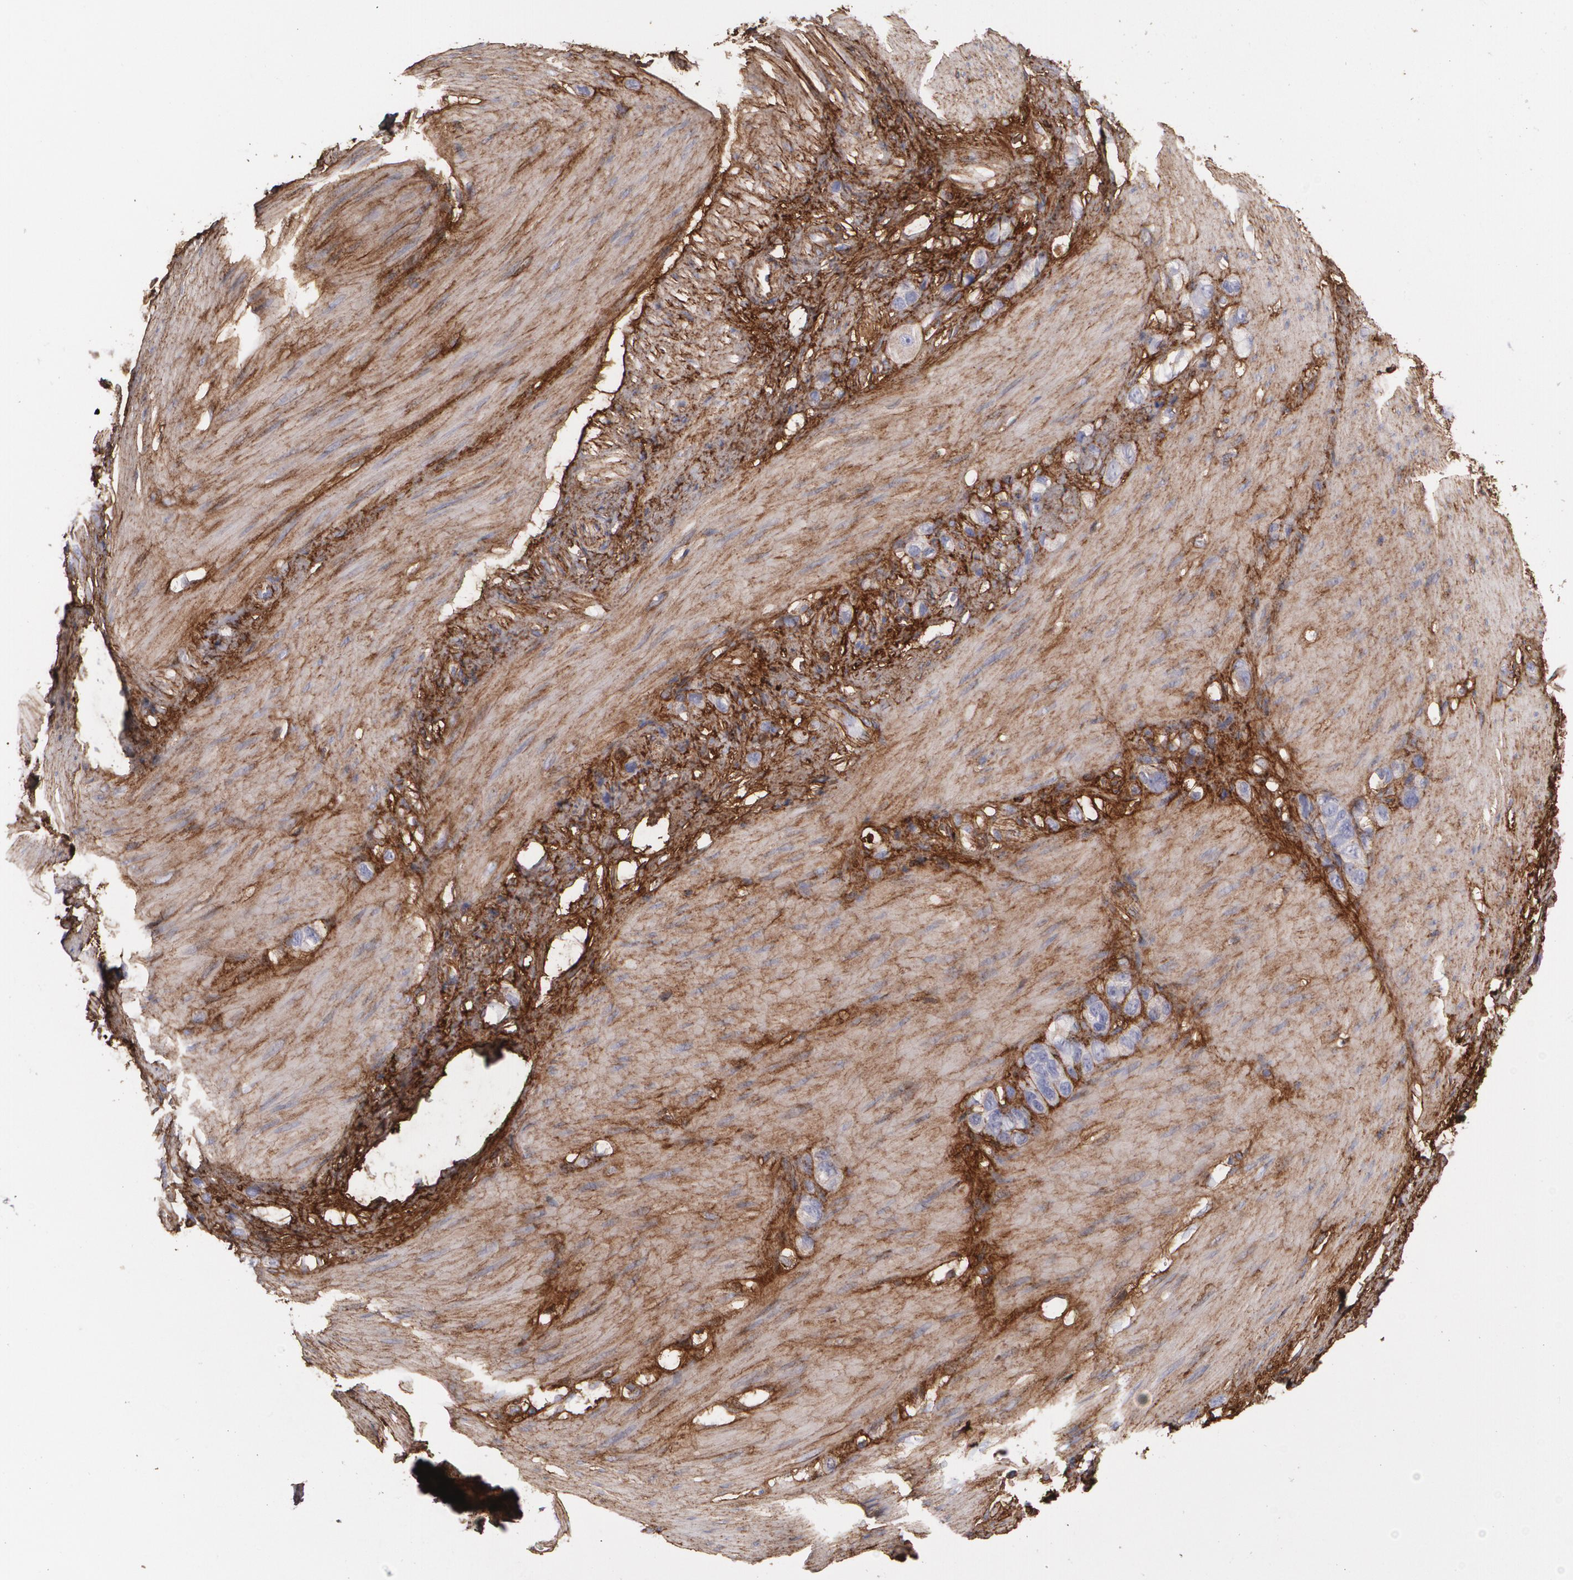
{"staining": {"intensity": "weak", "quantity": ">75%", "location": "cytoplasmic/membranous"}, "tissue": "stomach cancer", "cell_type": "Tumor cells", "image_type": "cancer", "snomed": [{"axis": "morphology", "description": "Normal tissue, NOS"}, {"axis": "morphology", "description": "Adenocarcinoma, NOS"}, {"axis": "morphology", "description": "Adenocarcinoma, High grade"}, {"axis": "topography", "description": "Stomach, upper"}, {"axis": "topography", "description": "Stomach"}], "caption": "Immunohistochemistry (IHC) histopathology image of neoplastic tissue: human stomach cancer (adenocarcinoma) stained using immunohistochemistry (IHC) exhibits low levels of weak protein expression localized specifically in the cytoplasmic/membranous of tumor cells, appearing as a cytoplasmic/membranous brown color.", "gene": "FBLN1", "patient": {"sex": "female", "age": 65}}